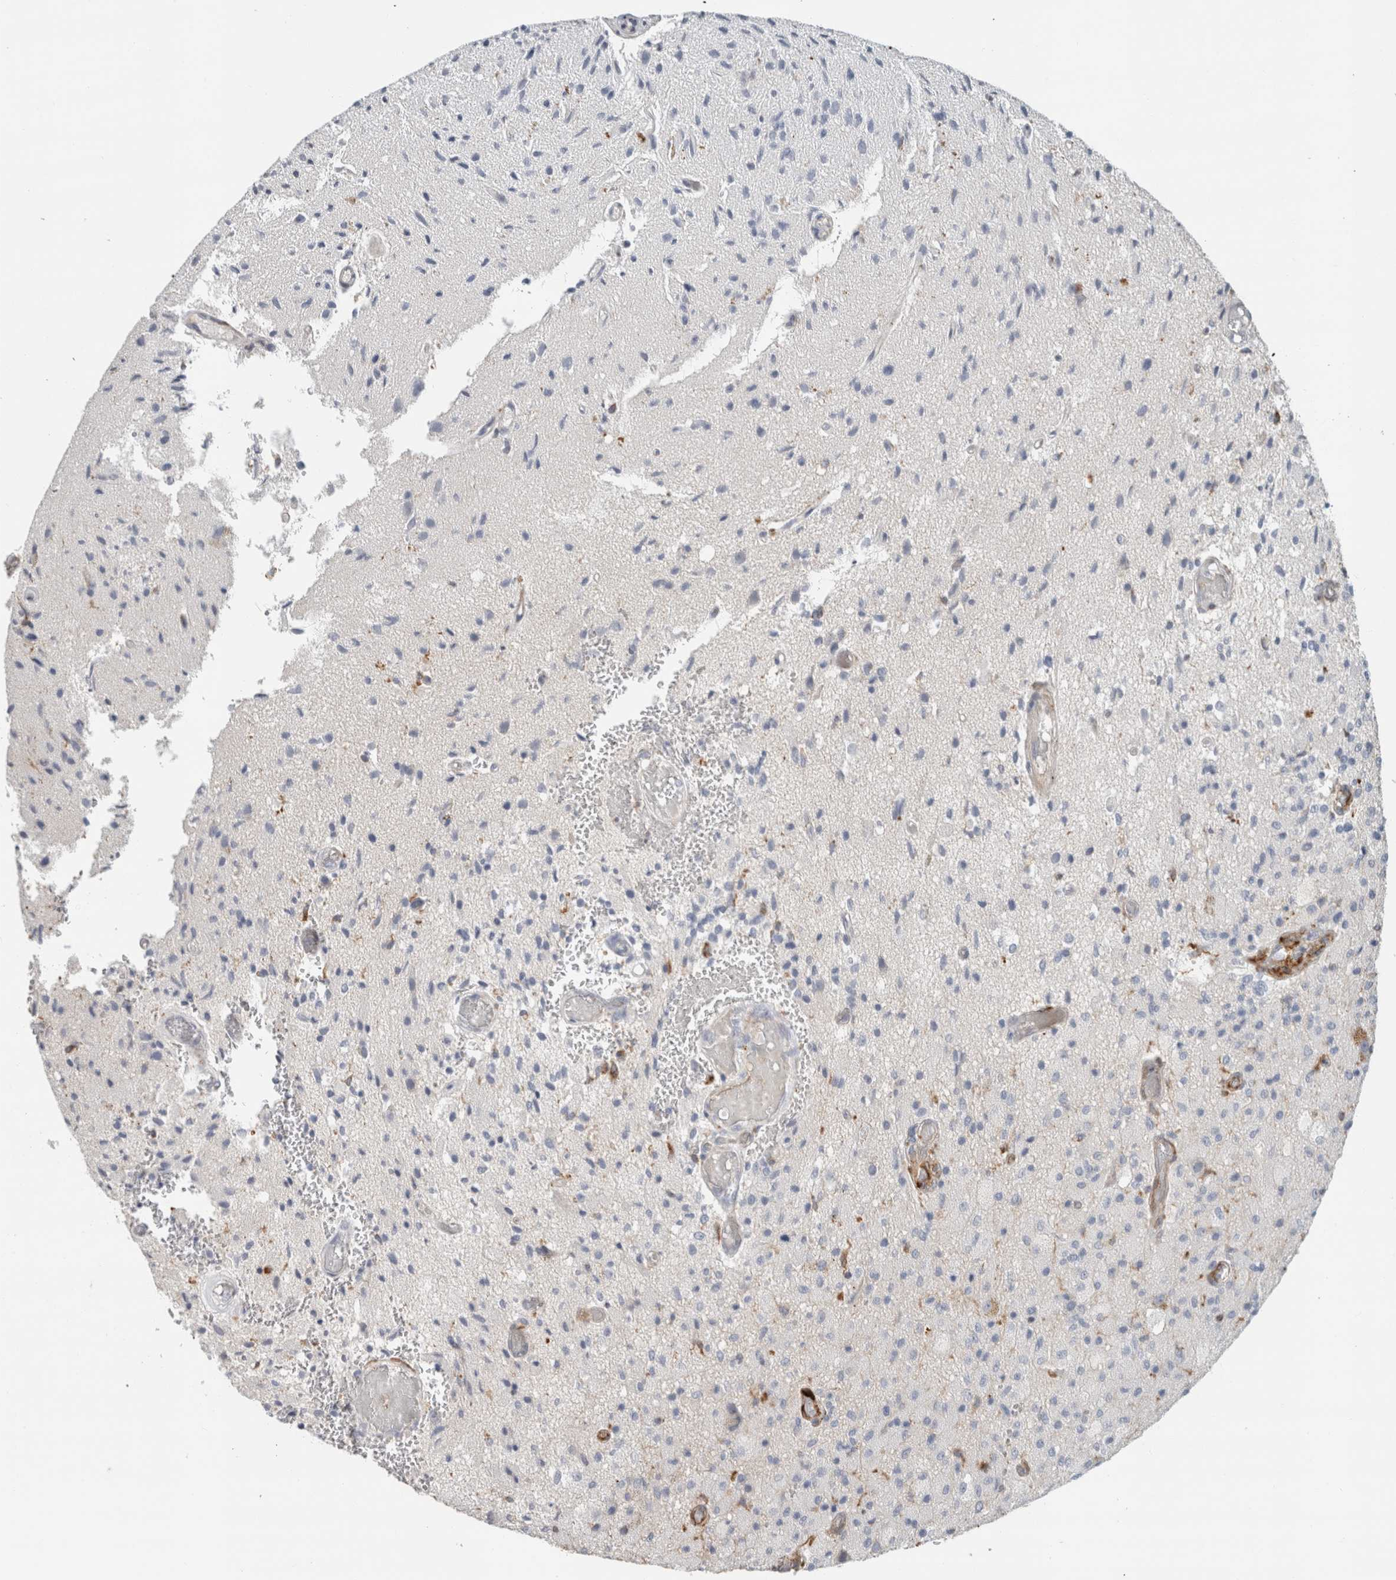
{"staining": {"intensity": "negative", "quantity": "none", "location": "none"}, "tissue": "glioma", "cell_type": "Tumor cells", "image_type": "cancer", "snomed": [{"axis": "morphology", "description": "Normal tissue, NOS"}, {"axis": "morphology", "description": "Glioma, malignant, High grade"}, {"axis": "topography", "description": "Cerebral cortex"}], "caption": "DAB immunohistochemical staining of human malignant glioma (high-grade) displays no significant staining in tumor cells.", "gene": "LY86", "patient": {"sex": "male", "age": 77}}